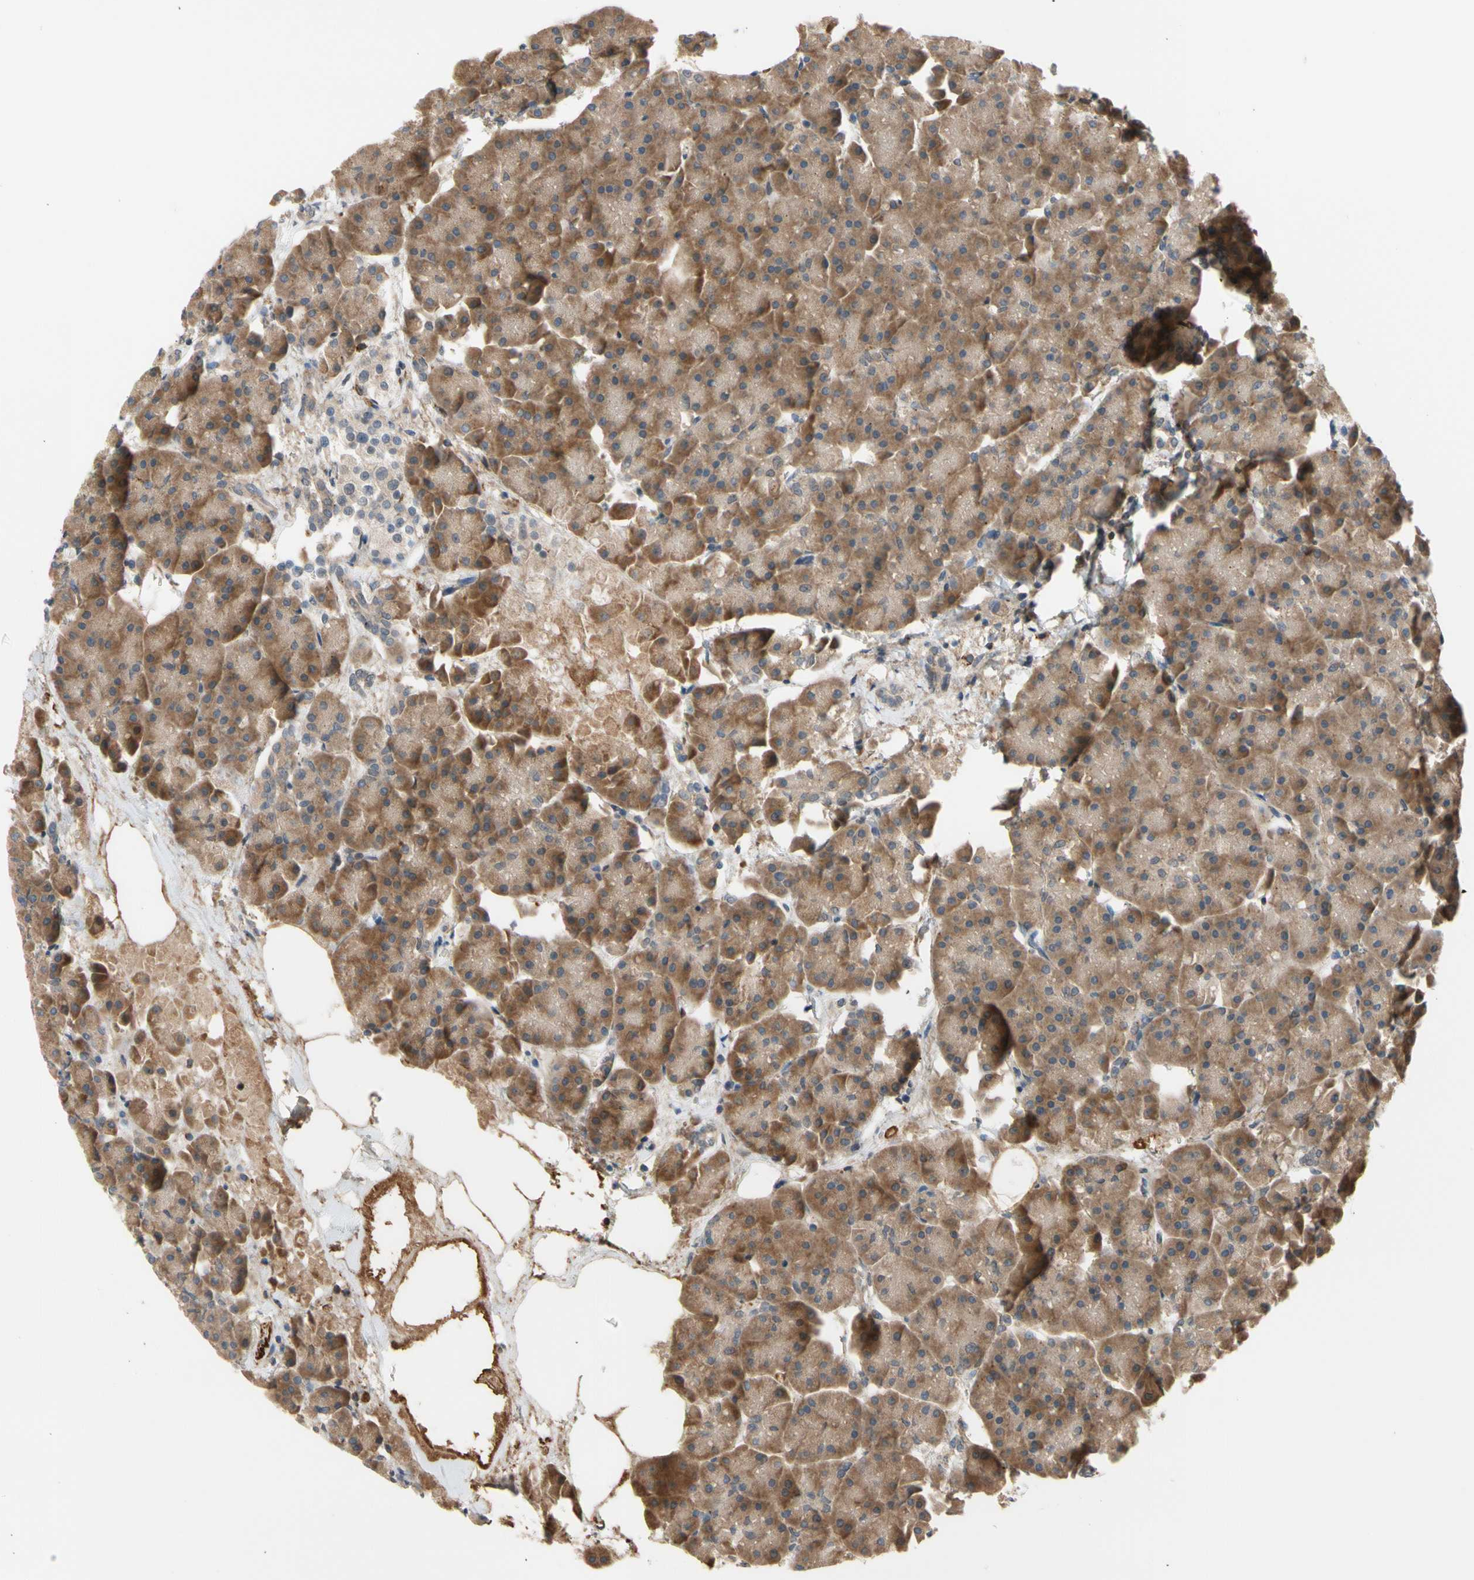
{"staining": {"intensity": "moderate", "quantity": ">75%", "location": "cytoplasmic/membranous"}, "tissue": "pancreas", "cell_type": "Exocrine glandular cells", "image_type": "normal", "snomed": [{"axis": "morphology", "description": "Normal tissue, NOS"}, {"axis": "topography", "description": "Pancreas"}], "caption": "Pancreas stained for a protein displays moderate cytoplasmic/membranous positivity in exocrine glandular cells. The protein of interest is shown in brown color, while the nuclei are stained blue.", "gene": "GALNT5", "patient": {"sex": "female", "age": 70}}